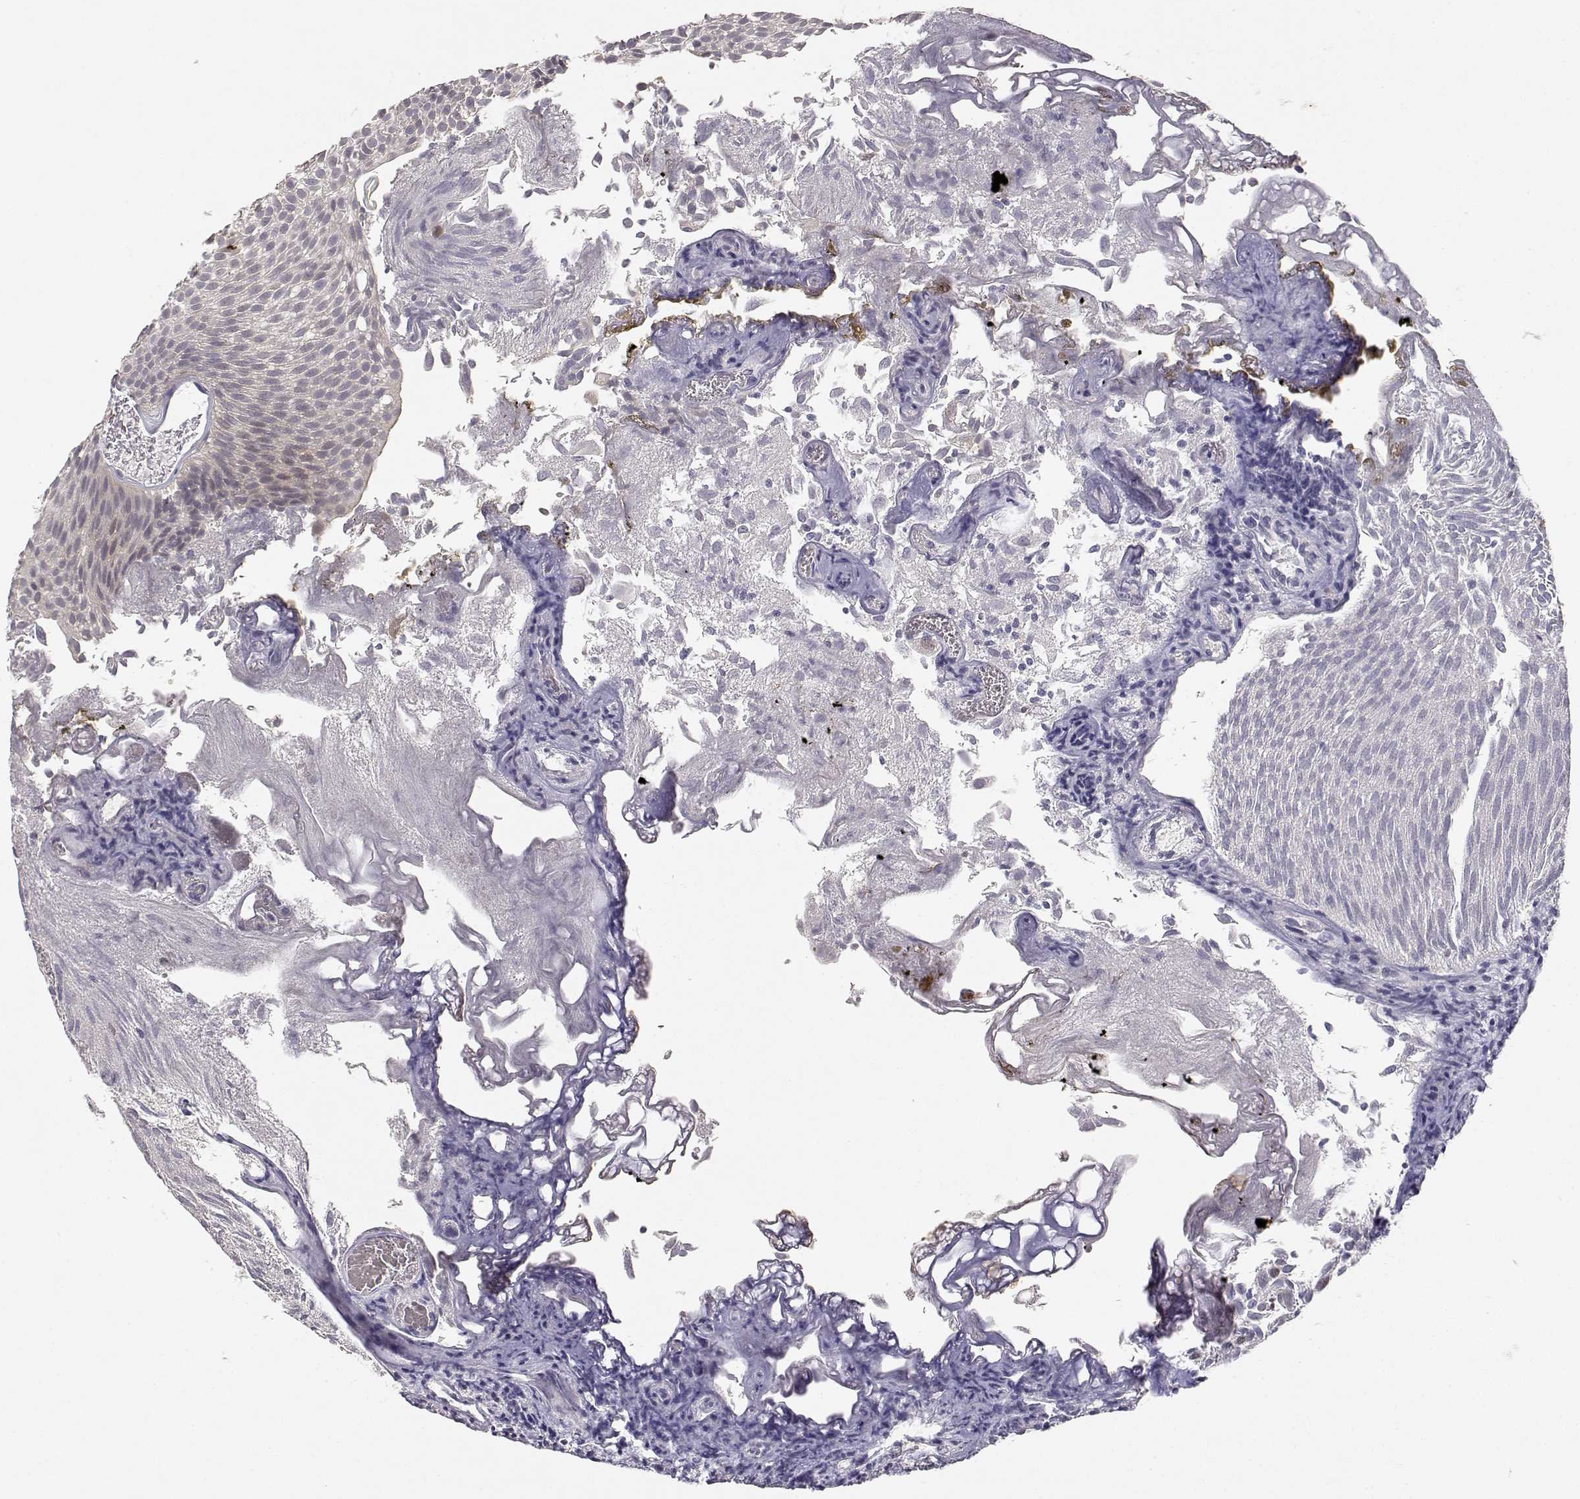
{"staining": {"intensity": "weak", "quantity": "<25%", "location": "nuclear"}, "tissue": "urothelial cancer", "cell_type": "Tumor cells", "image_type": "cancer", "snomed": [{"axis": "morphology", "description": "Urothelial carcinoma, Low grade"}, {"axis": "topography", "description": "Urinary bladder"}], "caption": "The micrograph exhibits no staining of tumor cells in urothelial cancer.", "gene": "RAD51", "patient": {"sex": "male", "age": 52}}